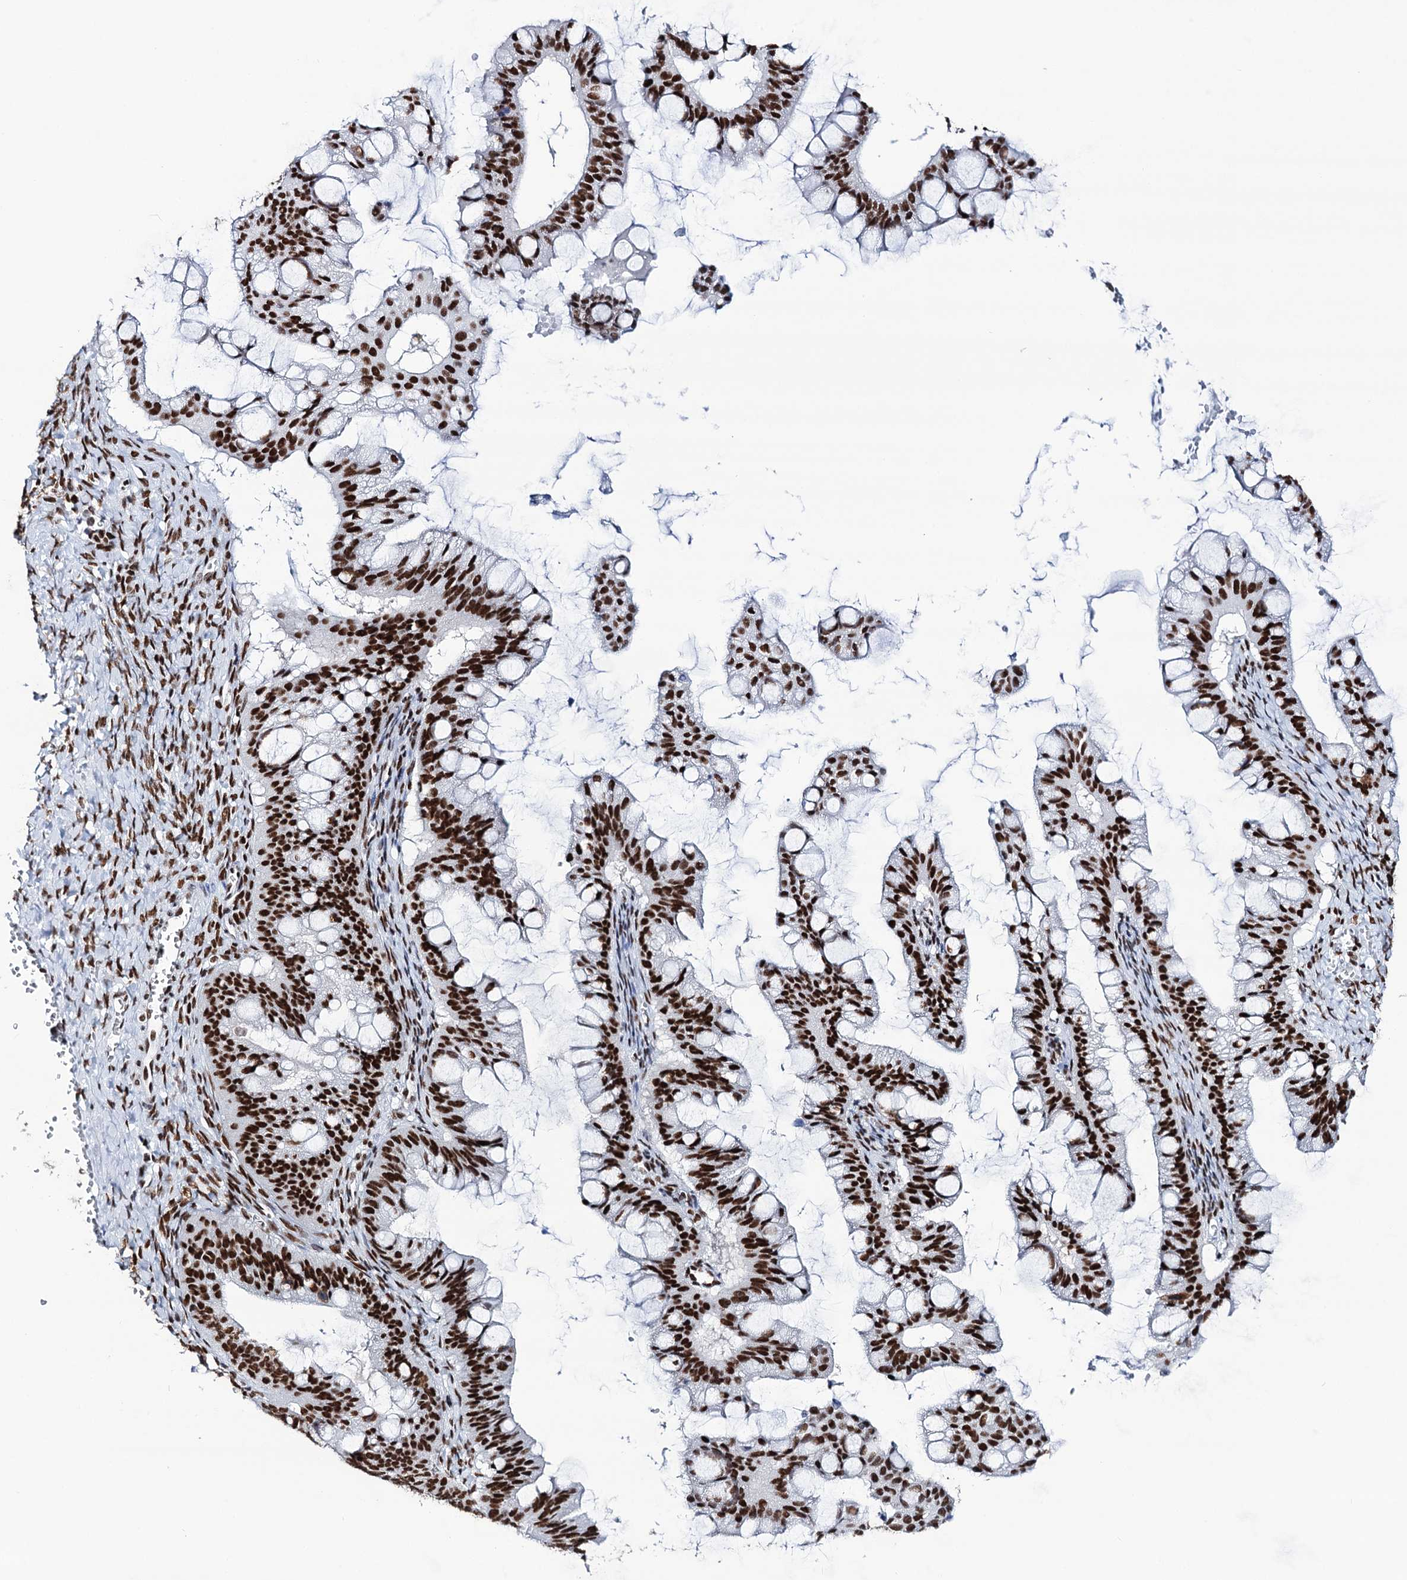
{"staining": {"intensity": "strong", "quantity": ">75%", "location": "nuclear"}, "tissue": "ovarian cancer", "cell_type": "Tumor cells", "image_type": "cancer", "snomed": [{"axis": "morphology", "description": "Cystadenocarcinoma, mucinous, NOS"}, {"axis": "topography", "description": "Ovary"}], "caption": "This image exhibits immunohistochemistry staining of ovarian mucinous cystadenocarcinoma, with high strong nuclear positivity in approximately >75% of tumor cells.", "gene": "MATR3", "patient": {"sex": "female", "age": 73}}